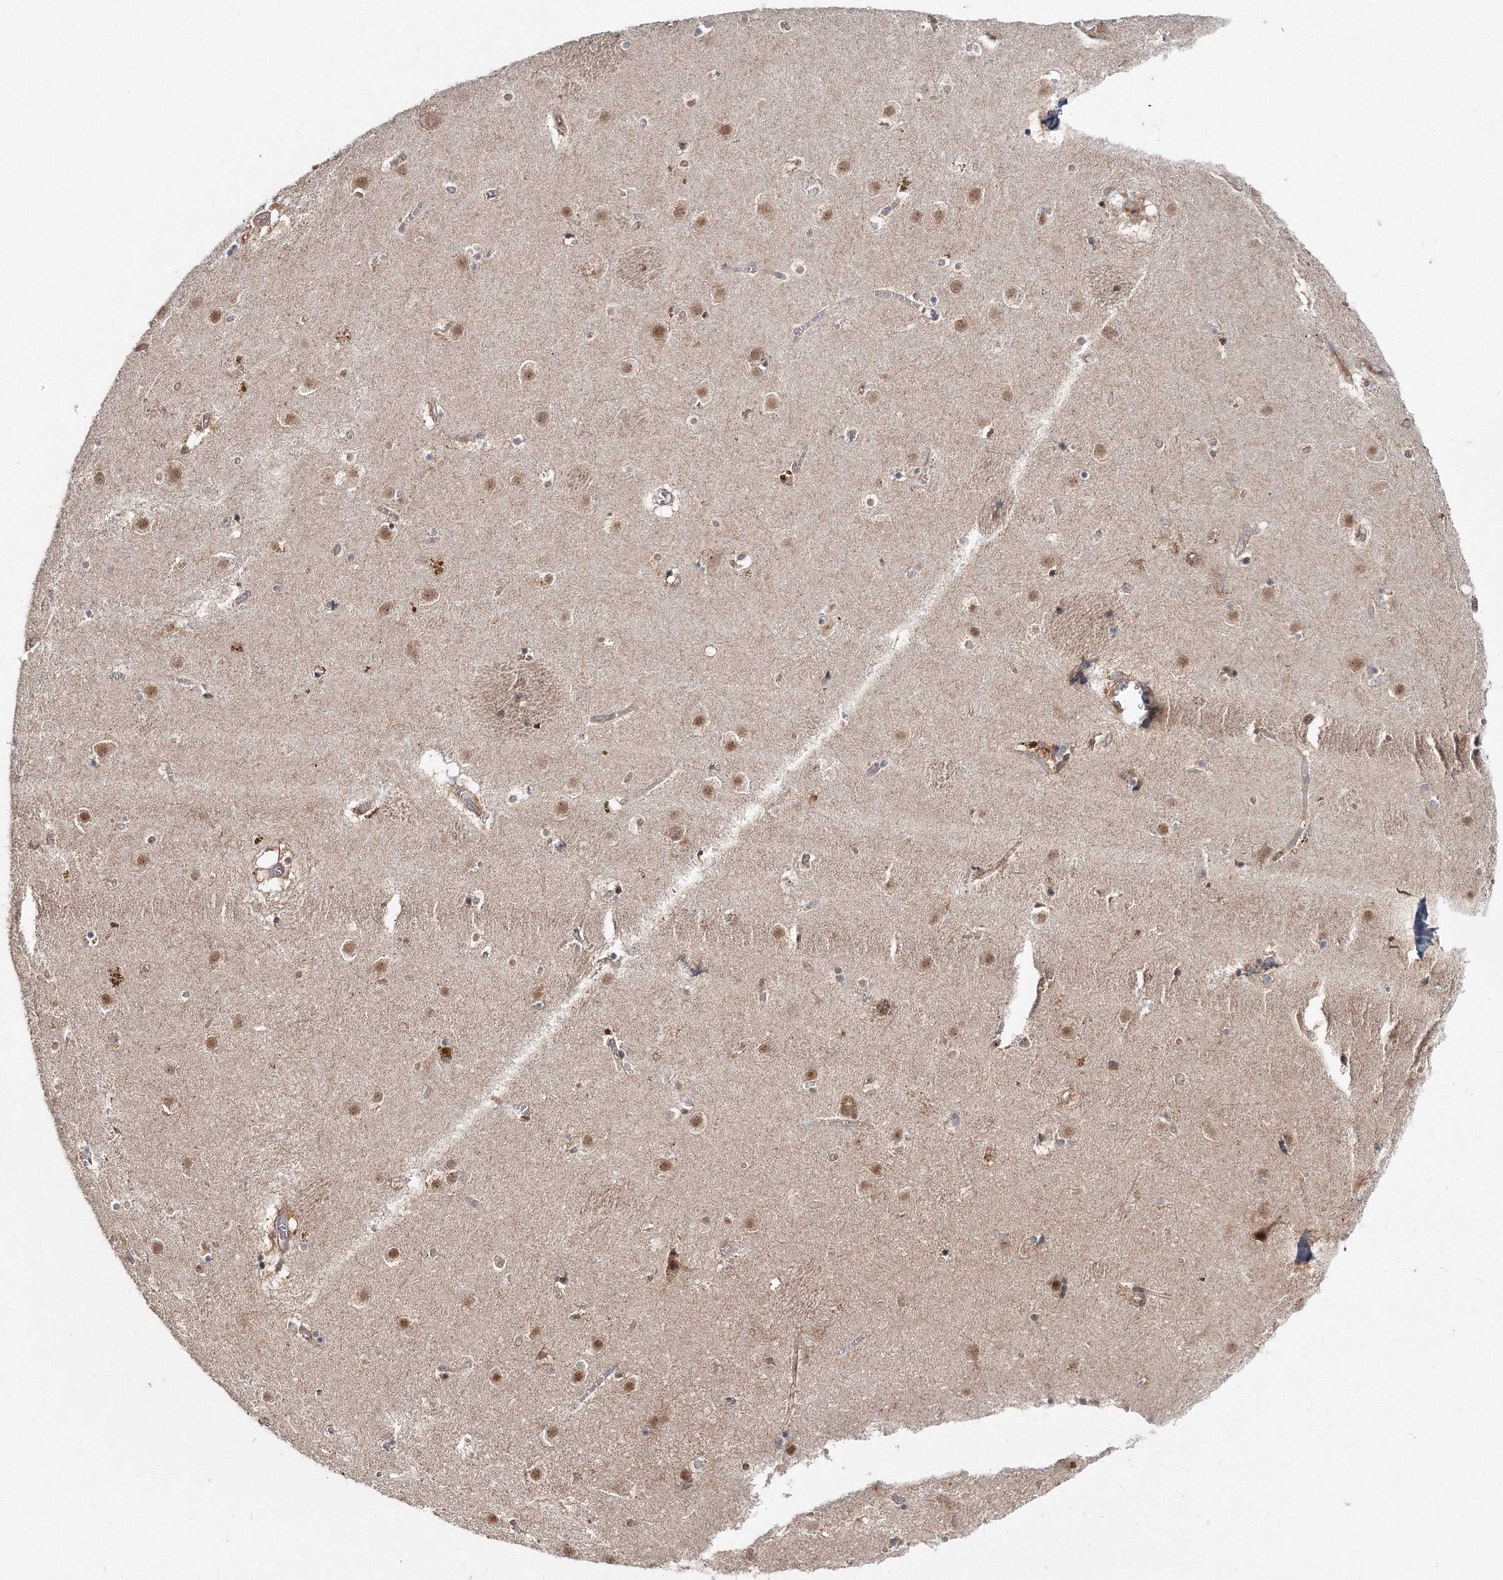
{"staining": {"intensity": "moderate", "quantity": "<25%", "location": "nuclear"}, "tissue": "caudate", "cell_type": "Glial cells", "image_type": "normal", "snomed": [{"axis": "morphology", "description": "Normal tissue, NOS"}, {"axis": "topography", "description": "Lateral ventricle wall"}], "caption": "A brown stain highlights moderate nuclear expression of a protein in glial cells of benign caudate. Using DAB (brown) and hematoxylin (blue) stains, captured at high magnification using brightfield microscopy.", "gene": "PEX13", "patient": {"sex": "male", "age": 70}}